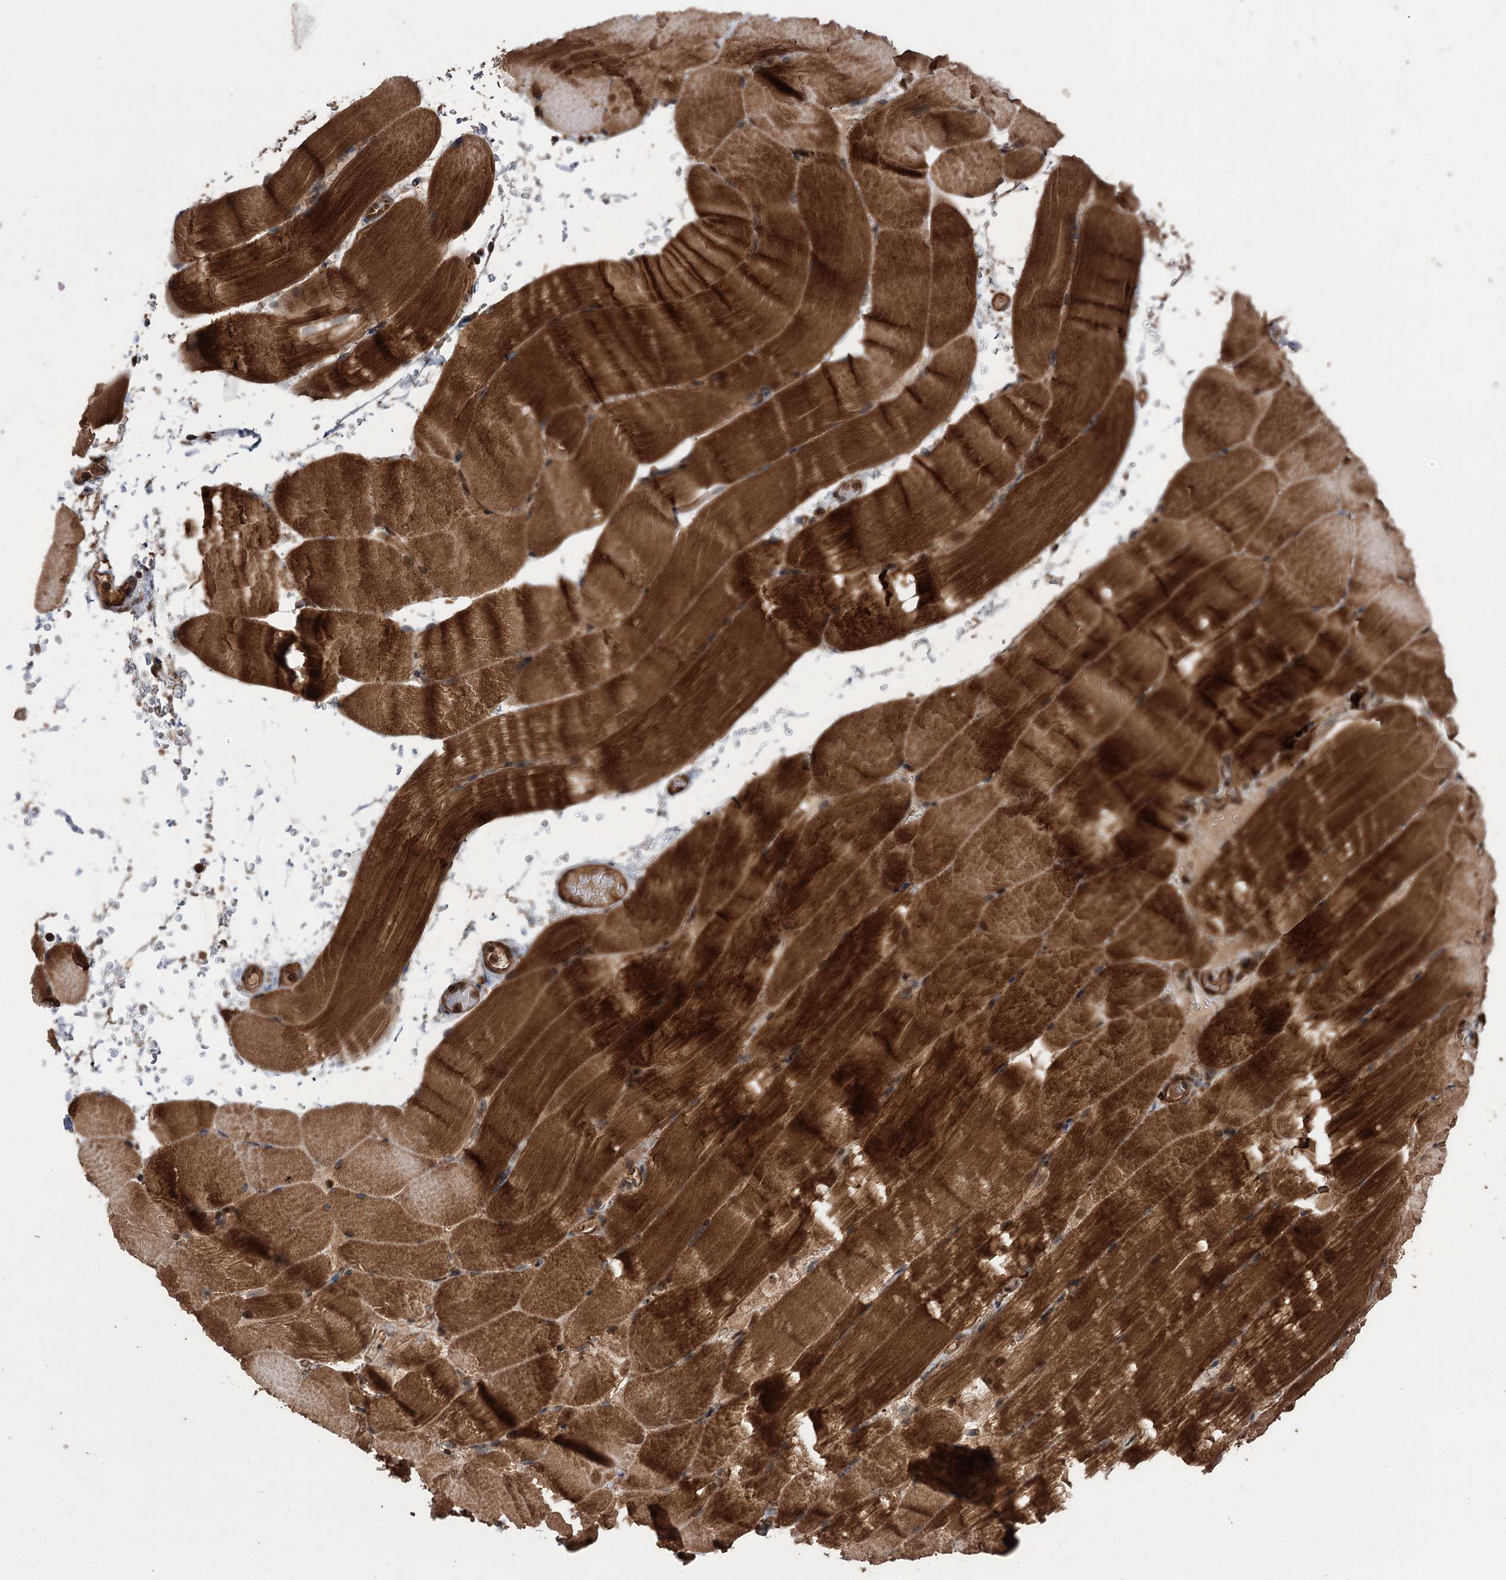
{"staining": {"intensity": "strong", "quantity": ">75%", "location": "cytoplasmic/membranous"}, "tissue": "skeletal muscle", "cell_type": "Myocytes", "image_type": "normal", "snomed": [{"axis": "morphology", "description": "Normal tissue, NOS"}, {"axis": "topography", "description": "Skeletal muscle"}, {"axis": "topography", "description": "Parathyroid gland"}], "caption": "Immunohistochemistry (IHC) (DAB (3,3'-diaminobenzidine)) staining of benign skeletal muscle exhibits strong cytoplasmic/membranous protein positivity in about >75% of myocytes. (IHC, brightfield microscopy, high magnification).", "gene": "RASSF3", "patient": {"sex": "female", "age": 37}}